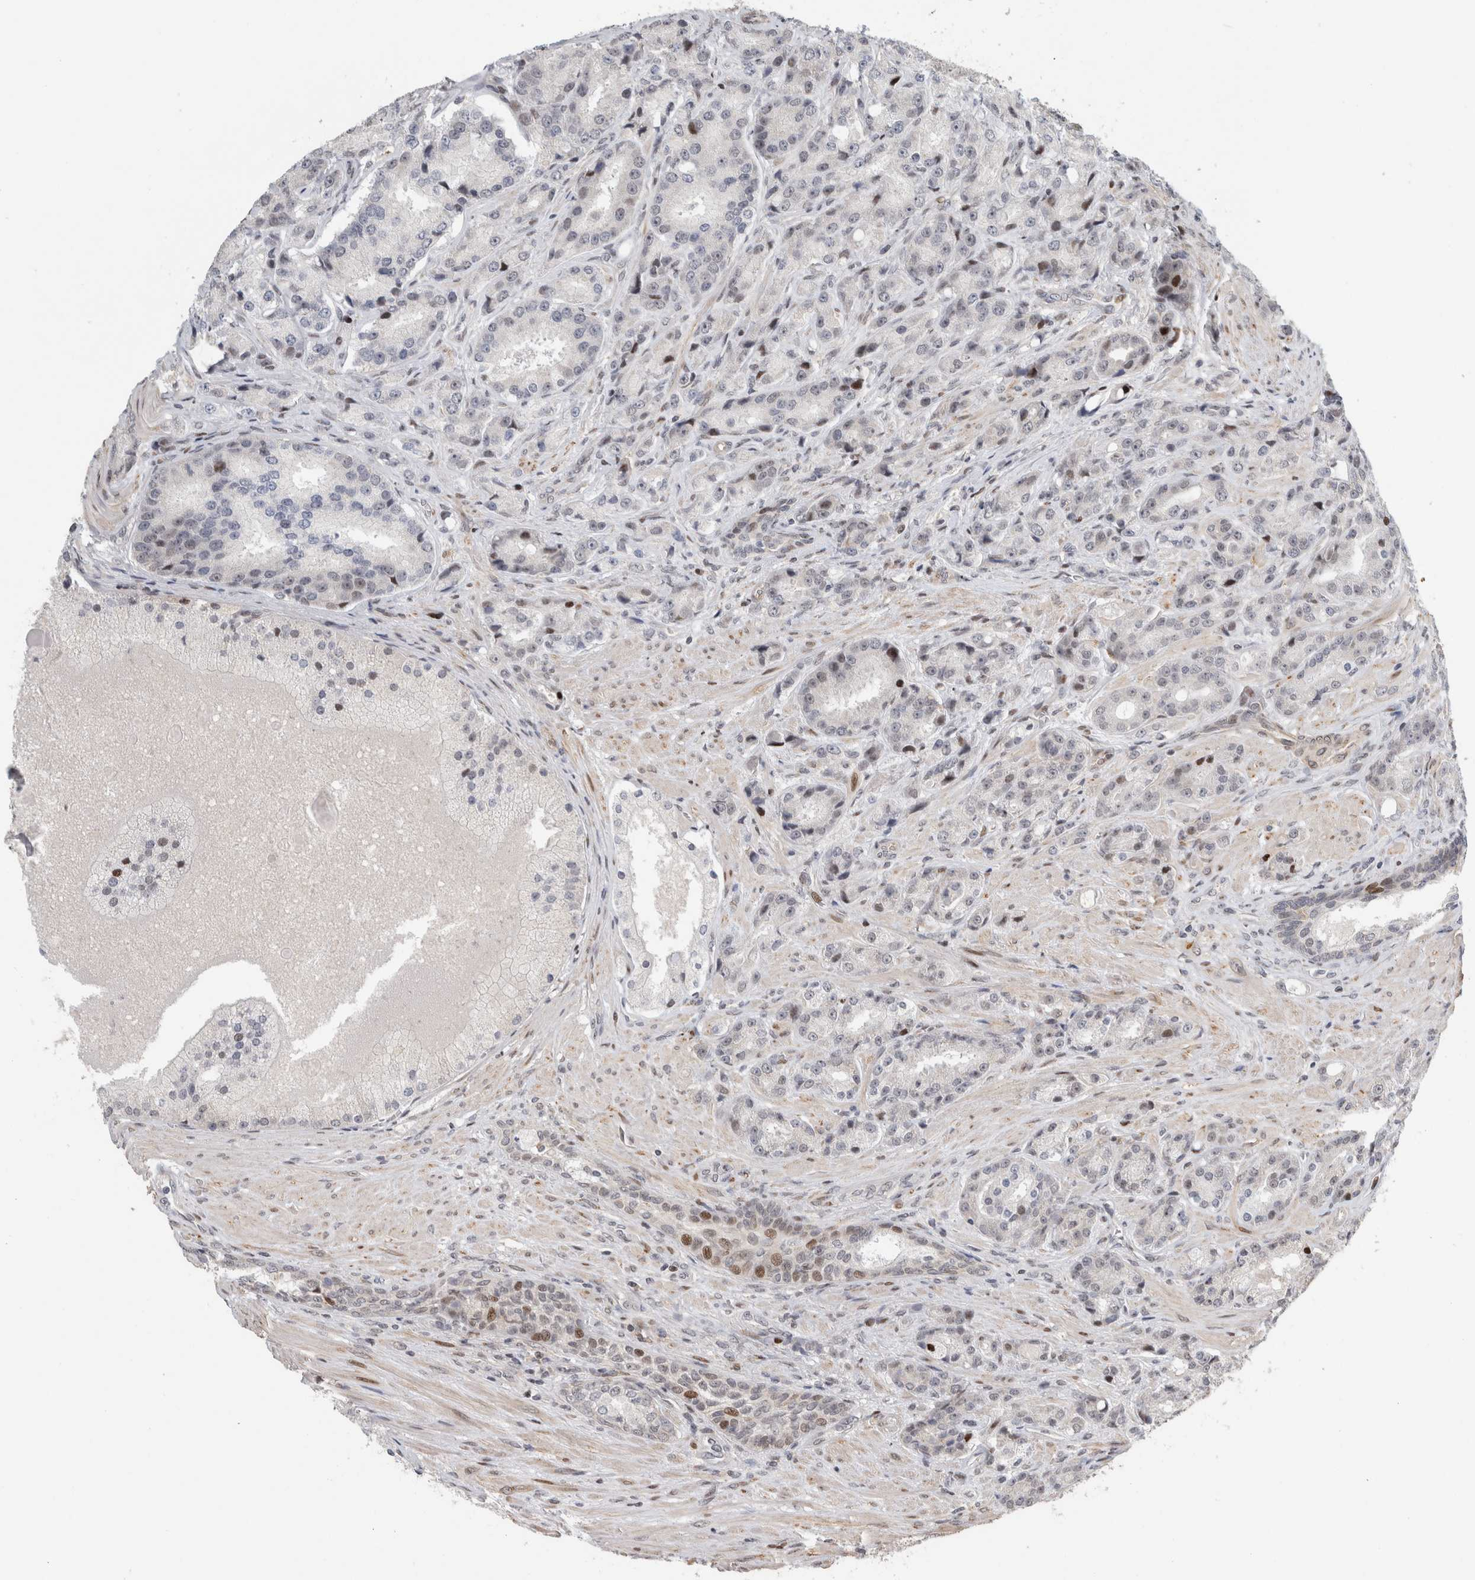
{"staining": {"intensity": "moderate", "quantity": "<25%", "location": "nuclear"}, "tissue": "prostate cancer", "cell_type": "Tumor cells", "image_type": "cancer", "snomed": [{"axis": "morphology", "description": "Adenocarcinoma, High grade"}, {"axis": "topography", "description": "Prostate"}], "caption": "This histopathology image exhibits immunohistochemistry staining of human prostate adenocarcinoma (high-grade), with low moderate nuclear staining in about <25% of tumor cells.", "gene": "C8orf58", "patient": {"sex": "male", "age": 60}}